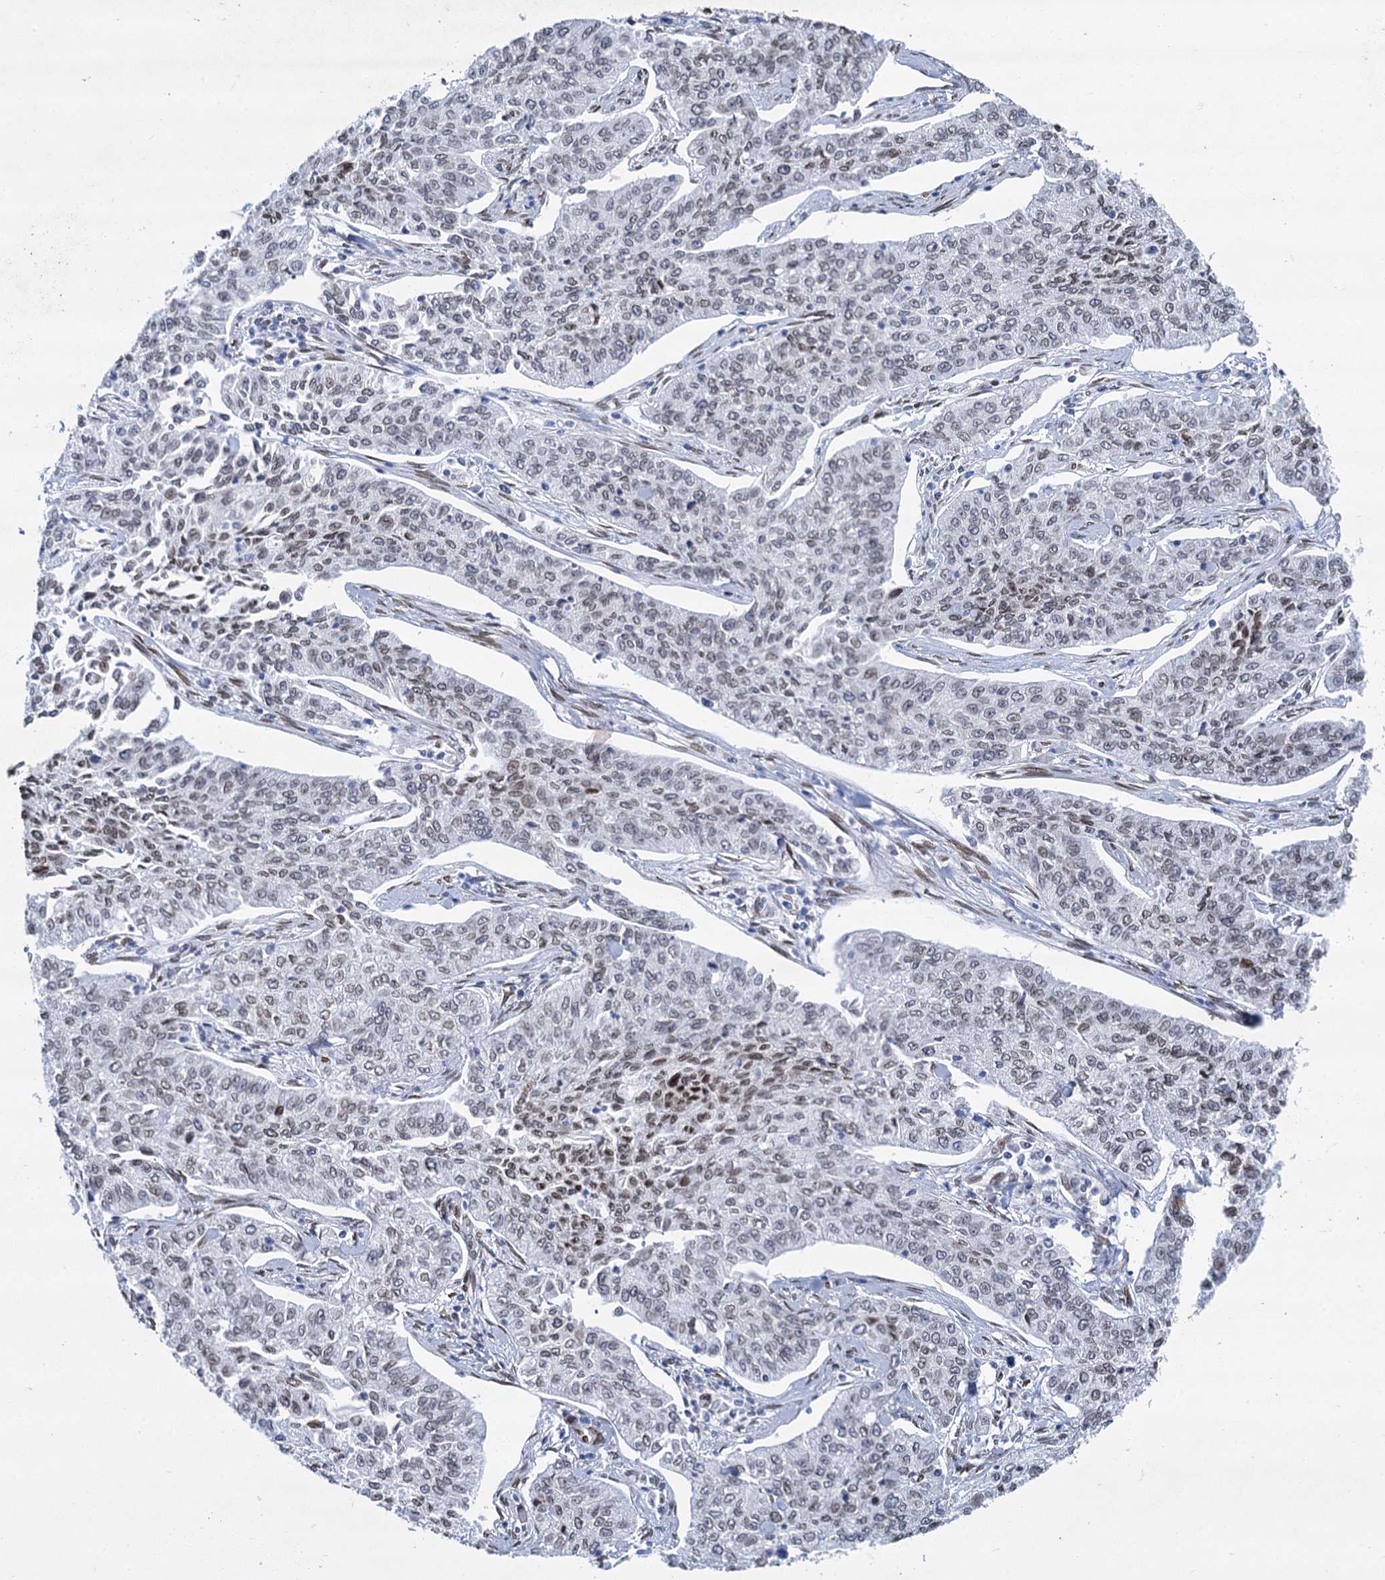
{"staining": {"intensity": "moderate", "quantity": "25%-75%", "location": "nuclear"}, "tissue": "cervical cancer", "cell_type": "Tumor cells", "image_type": "cancer", "snomed": [{"axis": "morphology", "description": "Squamous cell carcinoma, NOS"}, {"axis": "topography", "description": "Cervix"}], "caption": "IHC of human cervical squamous cell carcinoma demonstrates medium levels of moderate nuclear expression in about 25%-75% of tumor cells. The staining was performed using DAB (3,3'-diaminobenzidine), with brown indicating positive protein expression. Nuclei are stained blue with hematoxylin.", "gene": "PRSS35", "patient": {"sex": "female", "age": 35}}